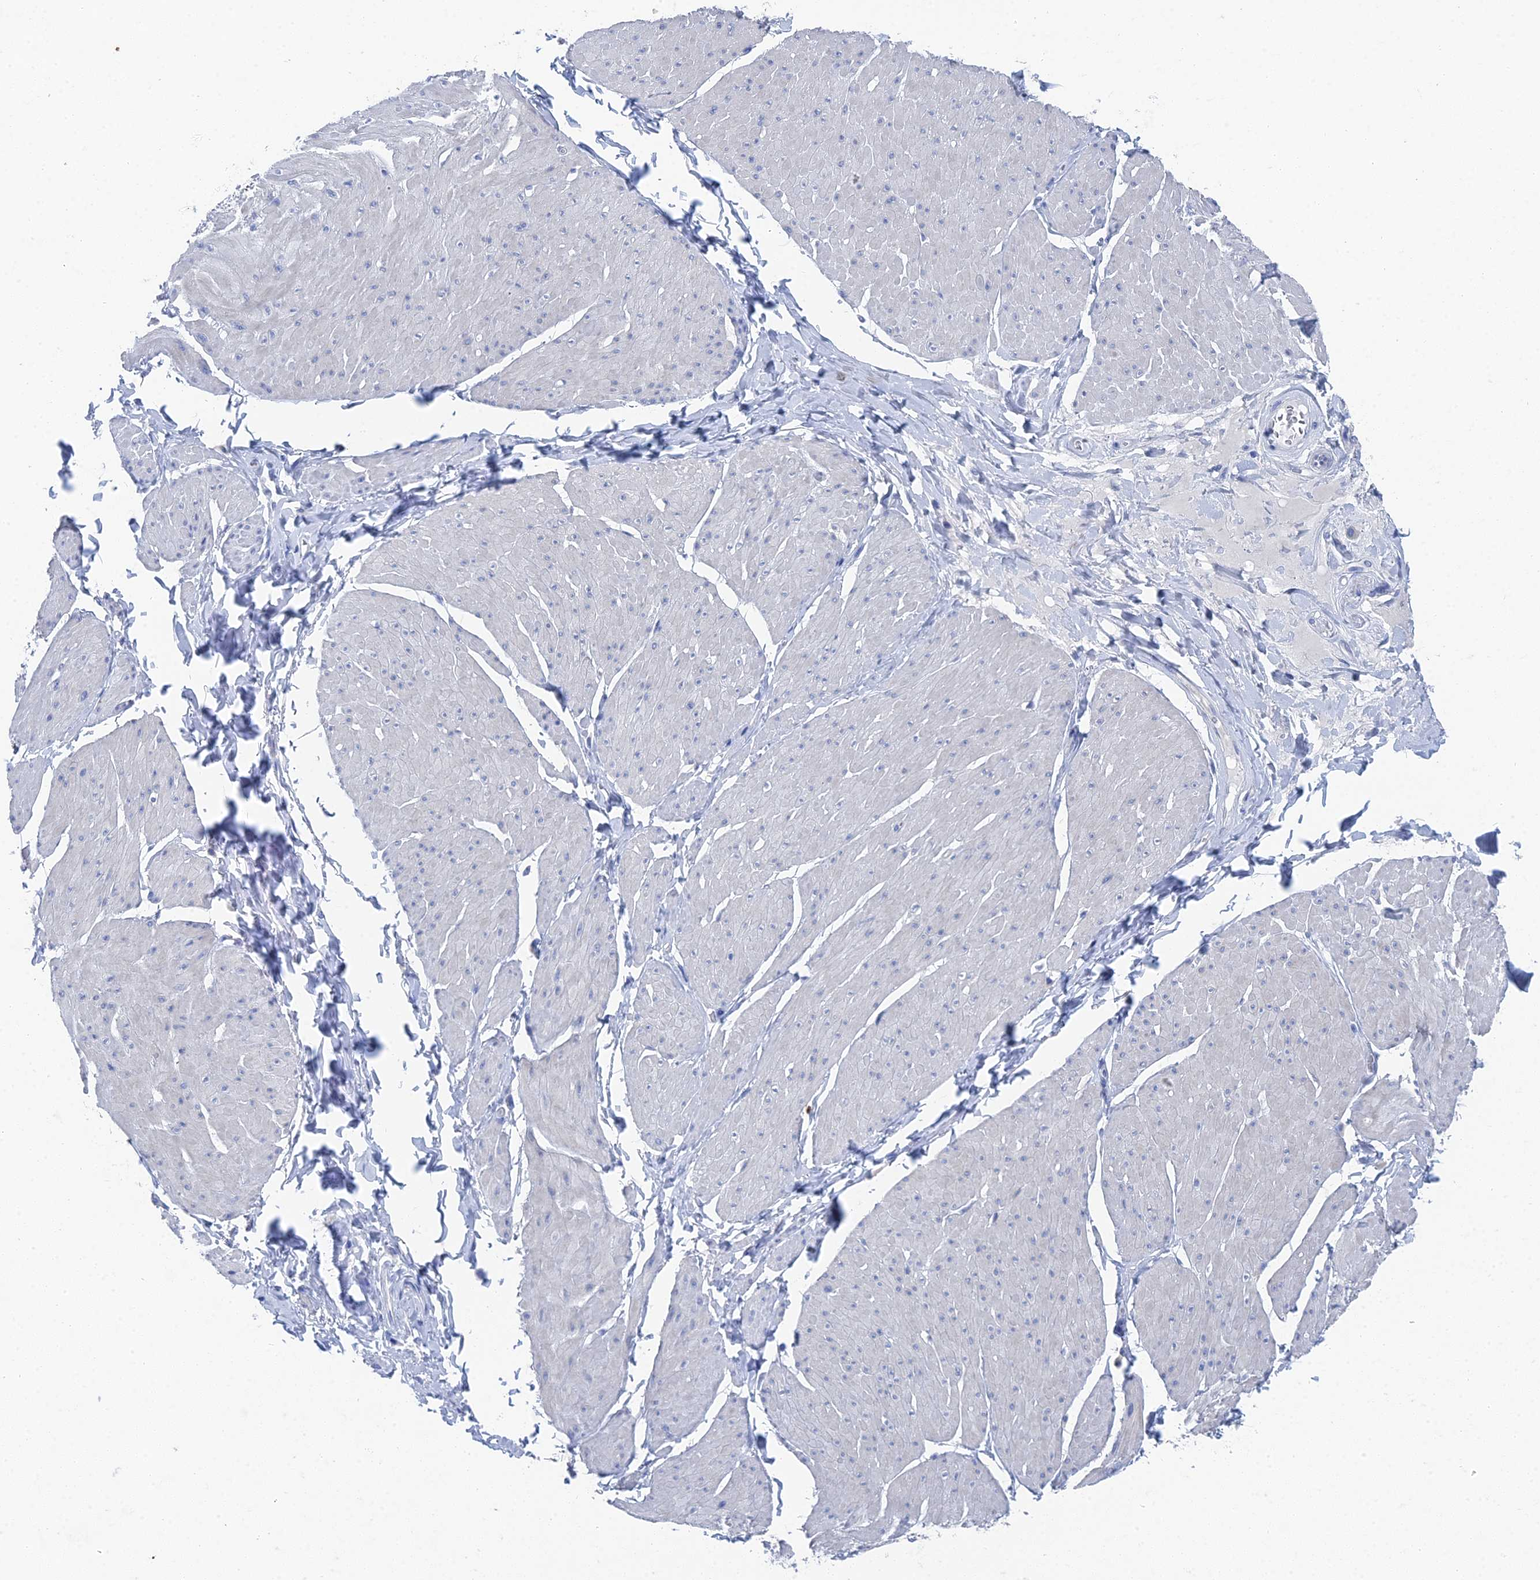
{"staining": {"intensity": "negative", "quantity": "none", "location": "none"}, "tissue": "smooth muscle", "cell_type": "Smooth muscle cells", "image_type": "normal", "snomed": [{"axis": "morphology", "description": "Urothelial carcinoma, High grade"}, {"axis": "topography", "description": "Urinary bladder"}], "caption": "A high-resolution micrograph shows immunohistochemistry staining of unremarkable smooth muscle, which shows no significant positivity in smooth muscle cells. Nuclei are stained in blue.", "gene": "GFAP", "patient": {"sex": "male", "age": 46}}